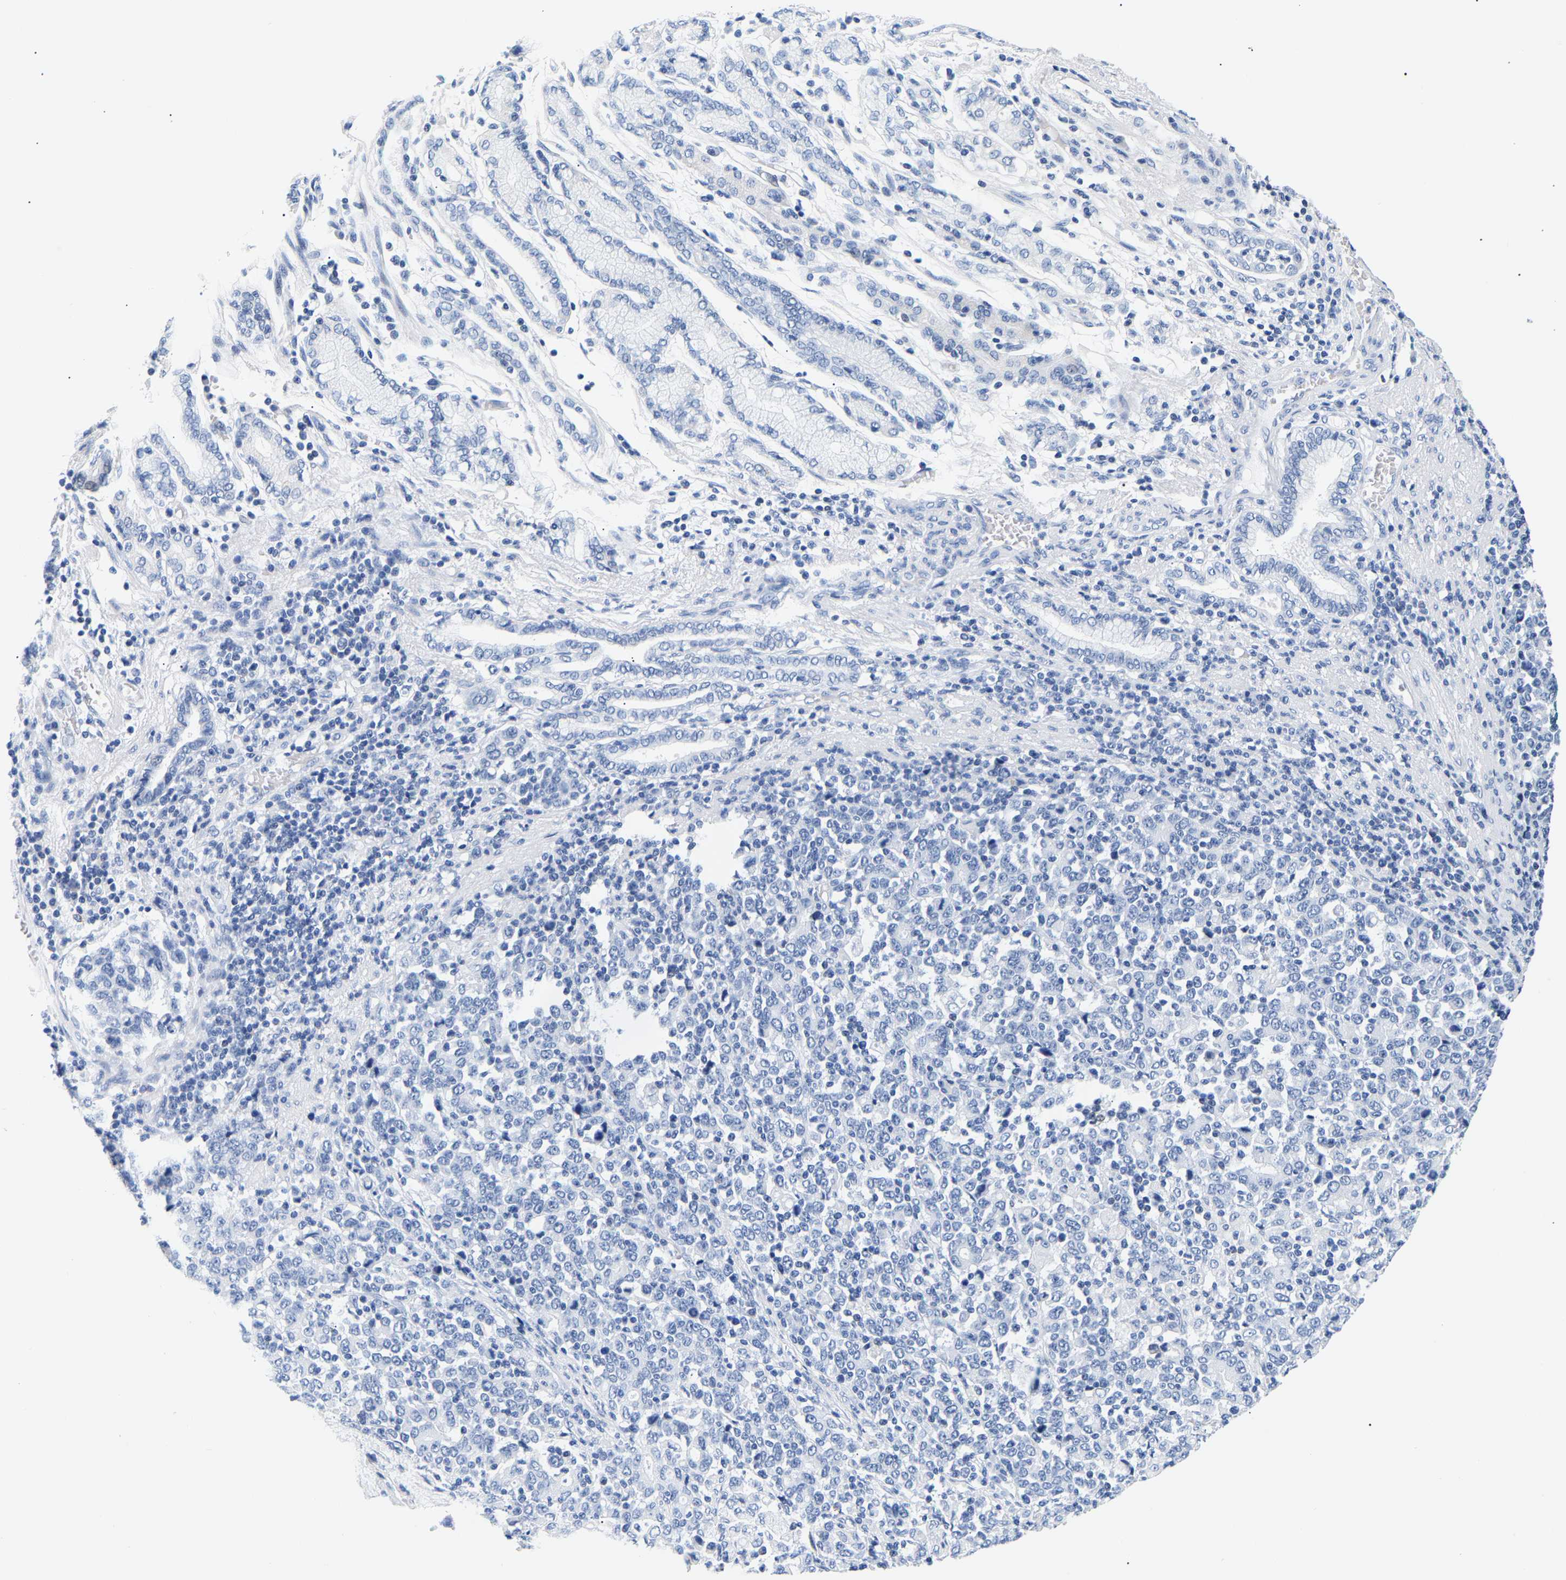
{"staining": {"intensity": "negative", "quantity": "none", "location": "none"}, "tissue": "stomach cancer", "cell_type": "Tumor cells", "image_type": "cancer", "snomed": [{"axis": "morphology", "description": "Adenocarcinoma, NOS"}, {"axis": "topography", "description": "Stomach, upper"}], "caption": "Histopathology image shows no protein staining in tumor cells of stomach cancer (adenocarcinoma) tissue.", "gene": "SPINK2", "patient": {"sex": "male", "age": 69}}